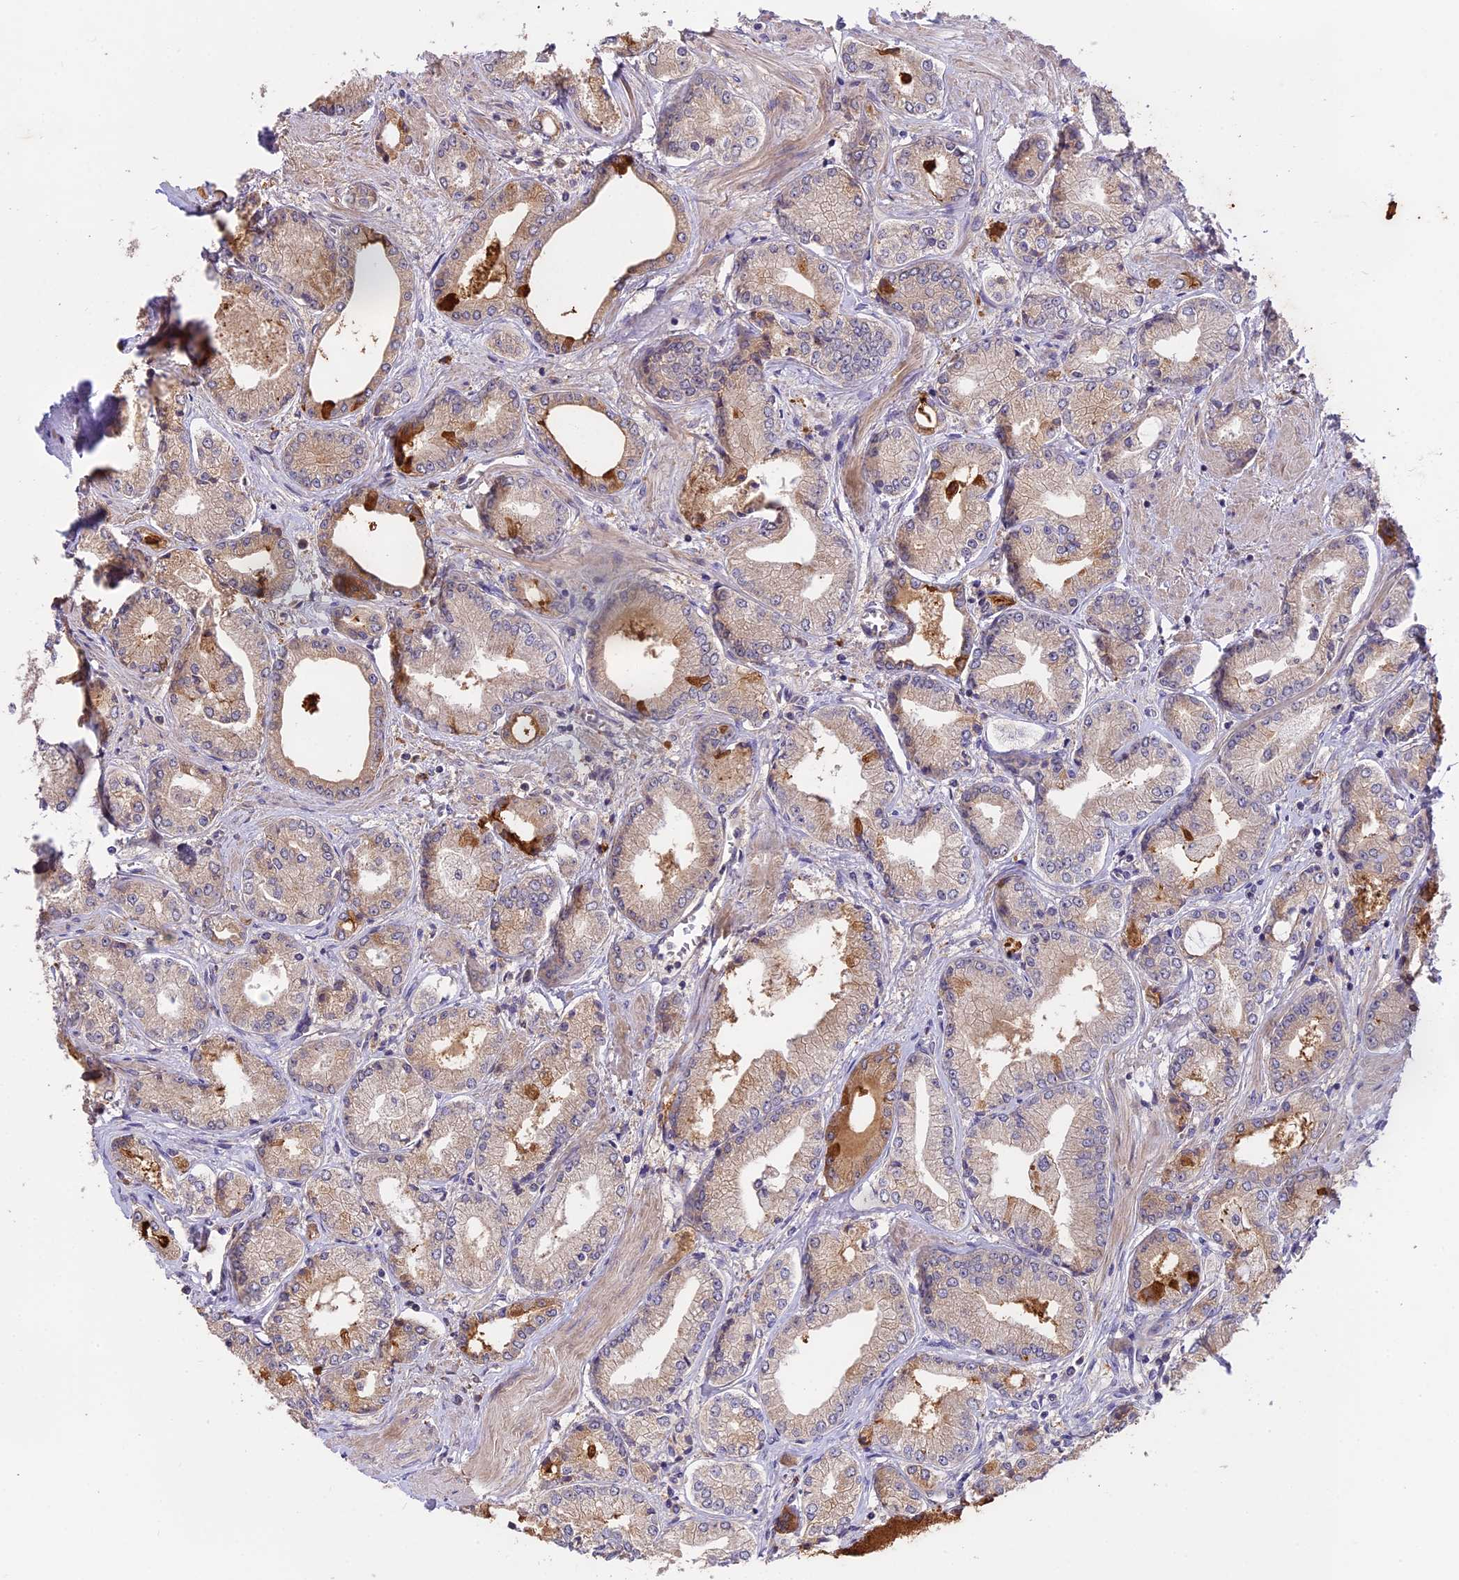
{"staining": {"intensity": "moderate", "quantity": "<25%", "location": "cytoplasmic/membranous"}, "tissue": "prostate cancer", "cell_type": "Tumor cells", "image_type": "cancer", "snomed": [{"axis": "morphology", "description": "Adenocarcinoma, Low grade"}, {"axis": "topography", "description": "Prostate"}], "caption": "The micrograph reveals immunohistochemical staining of prostate low-grade adenocarcinoma. There is moderate cytoplasmic/membranous expression is present in about <25% of tumor cells.", "gene": "MEMO1", "patient": {"sex": "male", "age": 60}}